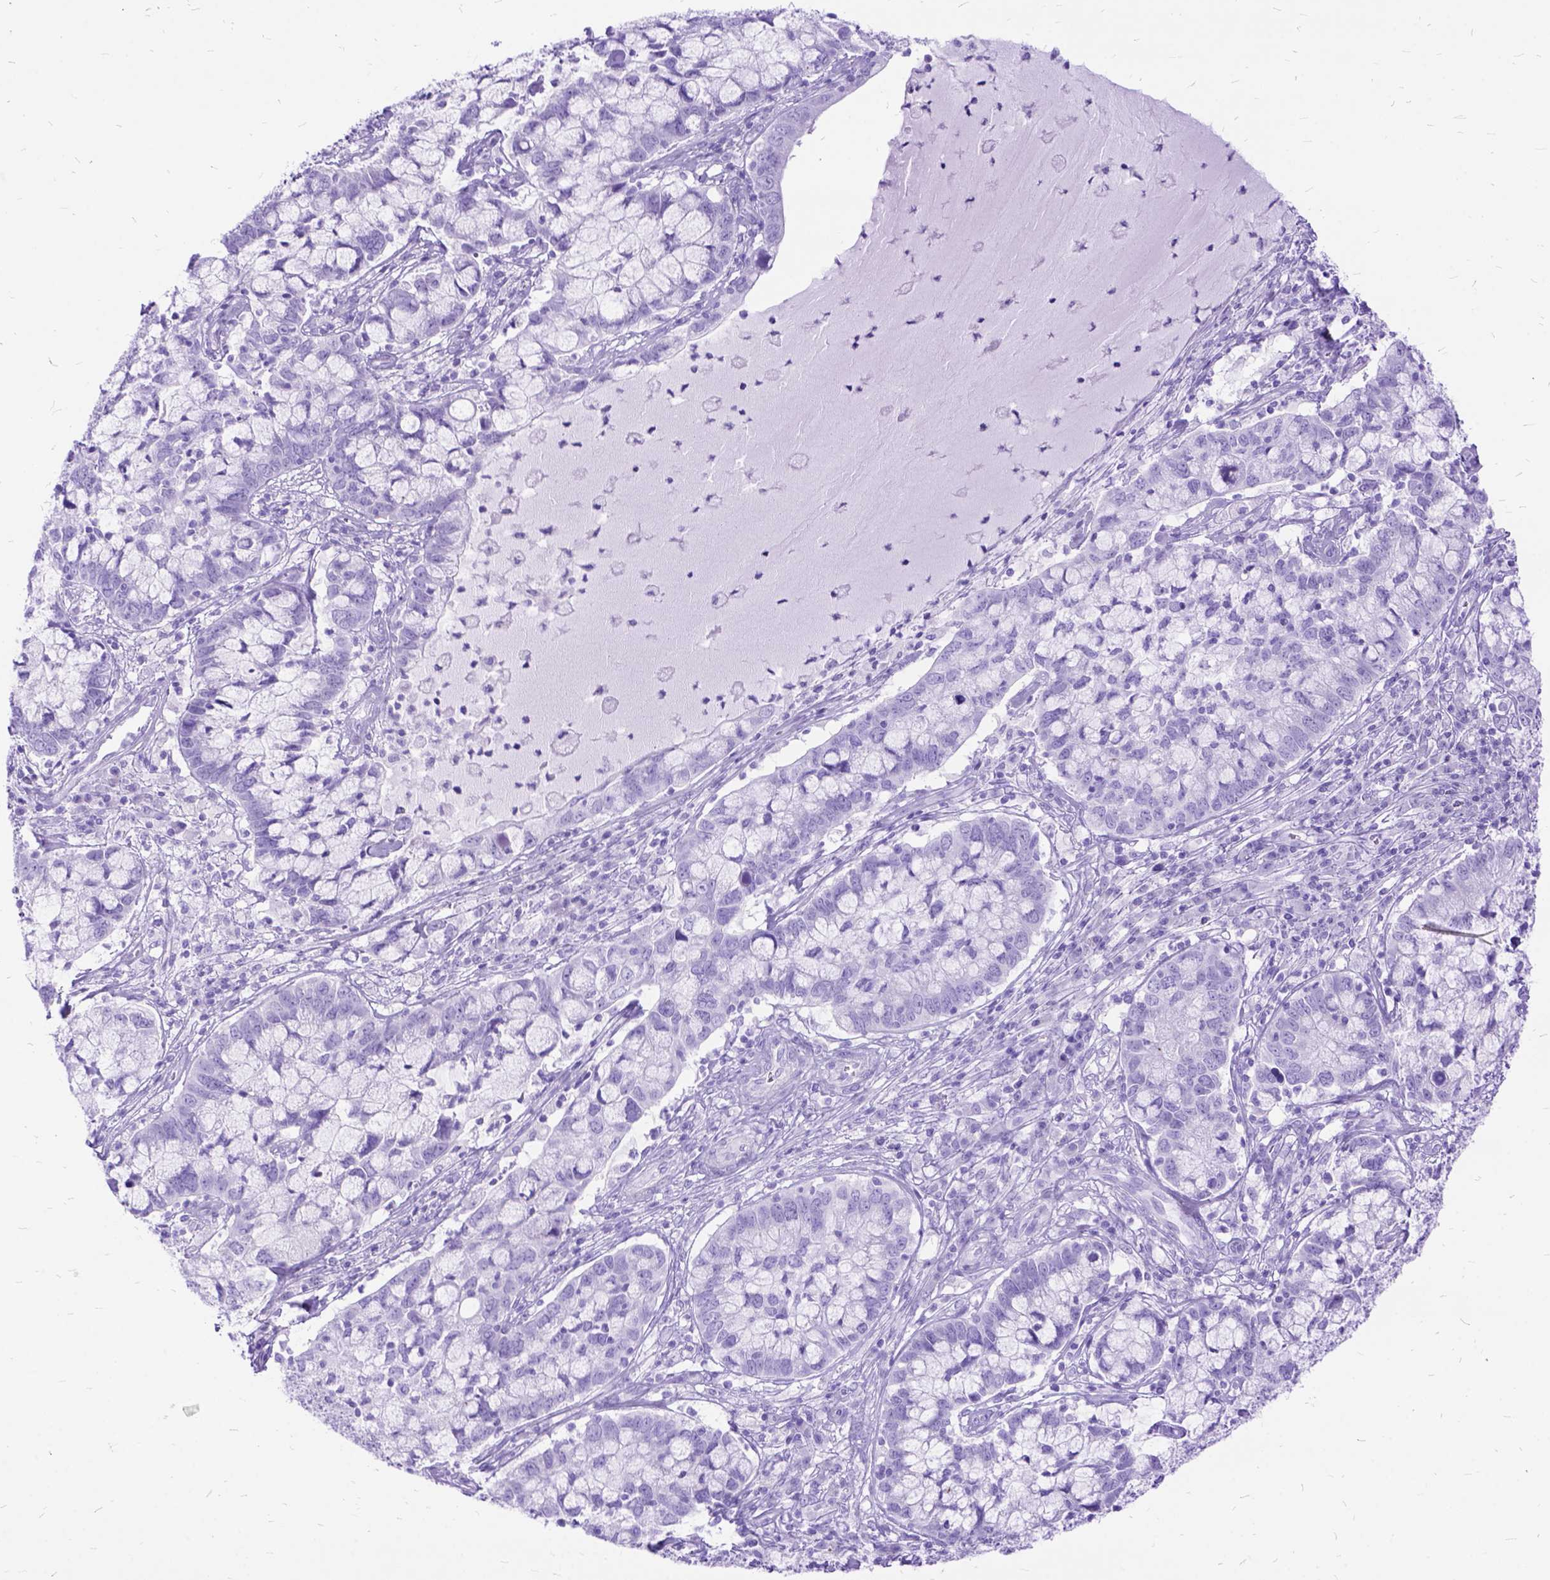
{"staining": {"intensity": "negative", "quantity": "none", "location": "none"}, "tissue": "cervical cancer", "cell_type": "Tumor cells", "image_type": "cancer", "snomed": [{"axis": "morphology", "description": "Adenocarcinoma, NOS"}, {"axis": "topography", "description": "Cervix"}], "caption": "There is no significant positivity in tumor cells of cervical cancer (adenocarcinoma). The staining is performed using DAB (3,3'-diaminobenzidine) brown chromogen with nuclei counter-stained in using hematoxylin.", "gene": "DNAH2", "patient": {"sex": "female", "age": 40}}